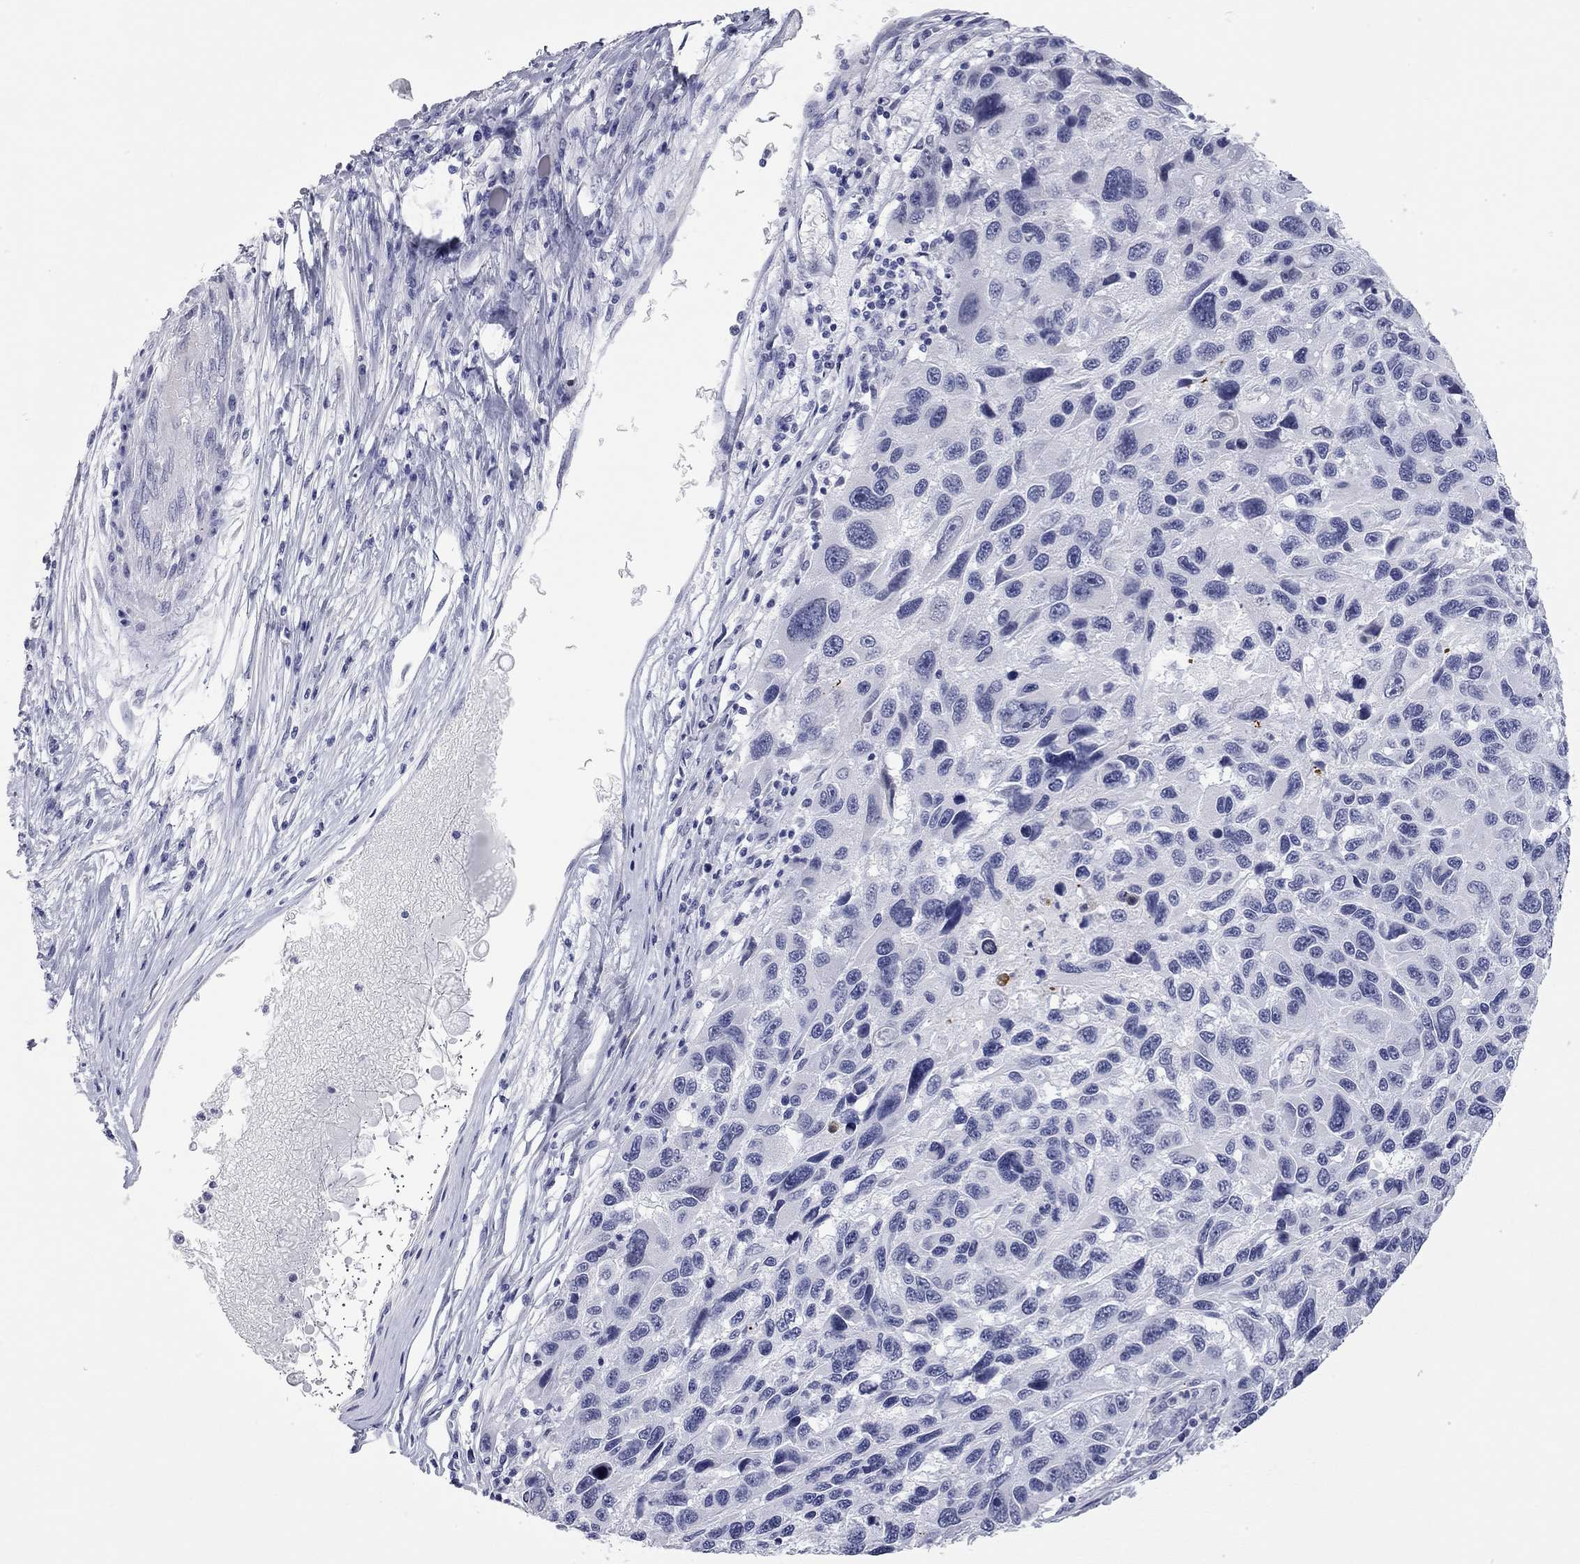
{"staining": {"intensity": "negative", "quantity": "none", "location": "none"}, "tissue": "melanoma", "cell_type": "Tumor cells", "image_type": "cancer", "snomed": [{"axis": "morphology", "description": "Malignant melanoma, NOS"}, {"axis": "topography", "description": "Skin"}], "caption": "Immunohistochemistry (IHC) photomicrograph of neoplastic tissue: melanoma stained with DAB (3,3'-diaminobenzidine) displays no significant protein positivity in tumor cells. (Immunohistochemistry (IHC), brightfield microscopy, high magnification).", "gene": "AK8", "patient": {"sex": "male", "age": 53}}